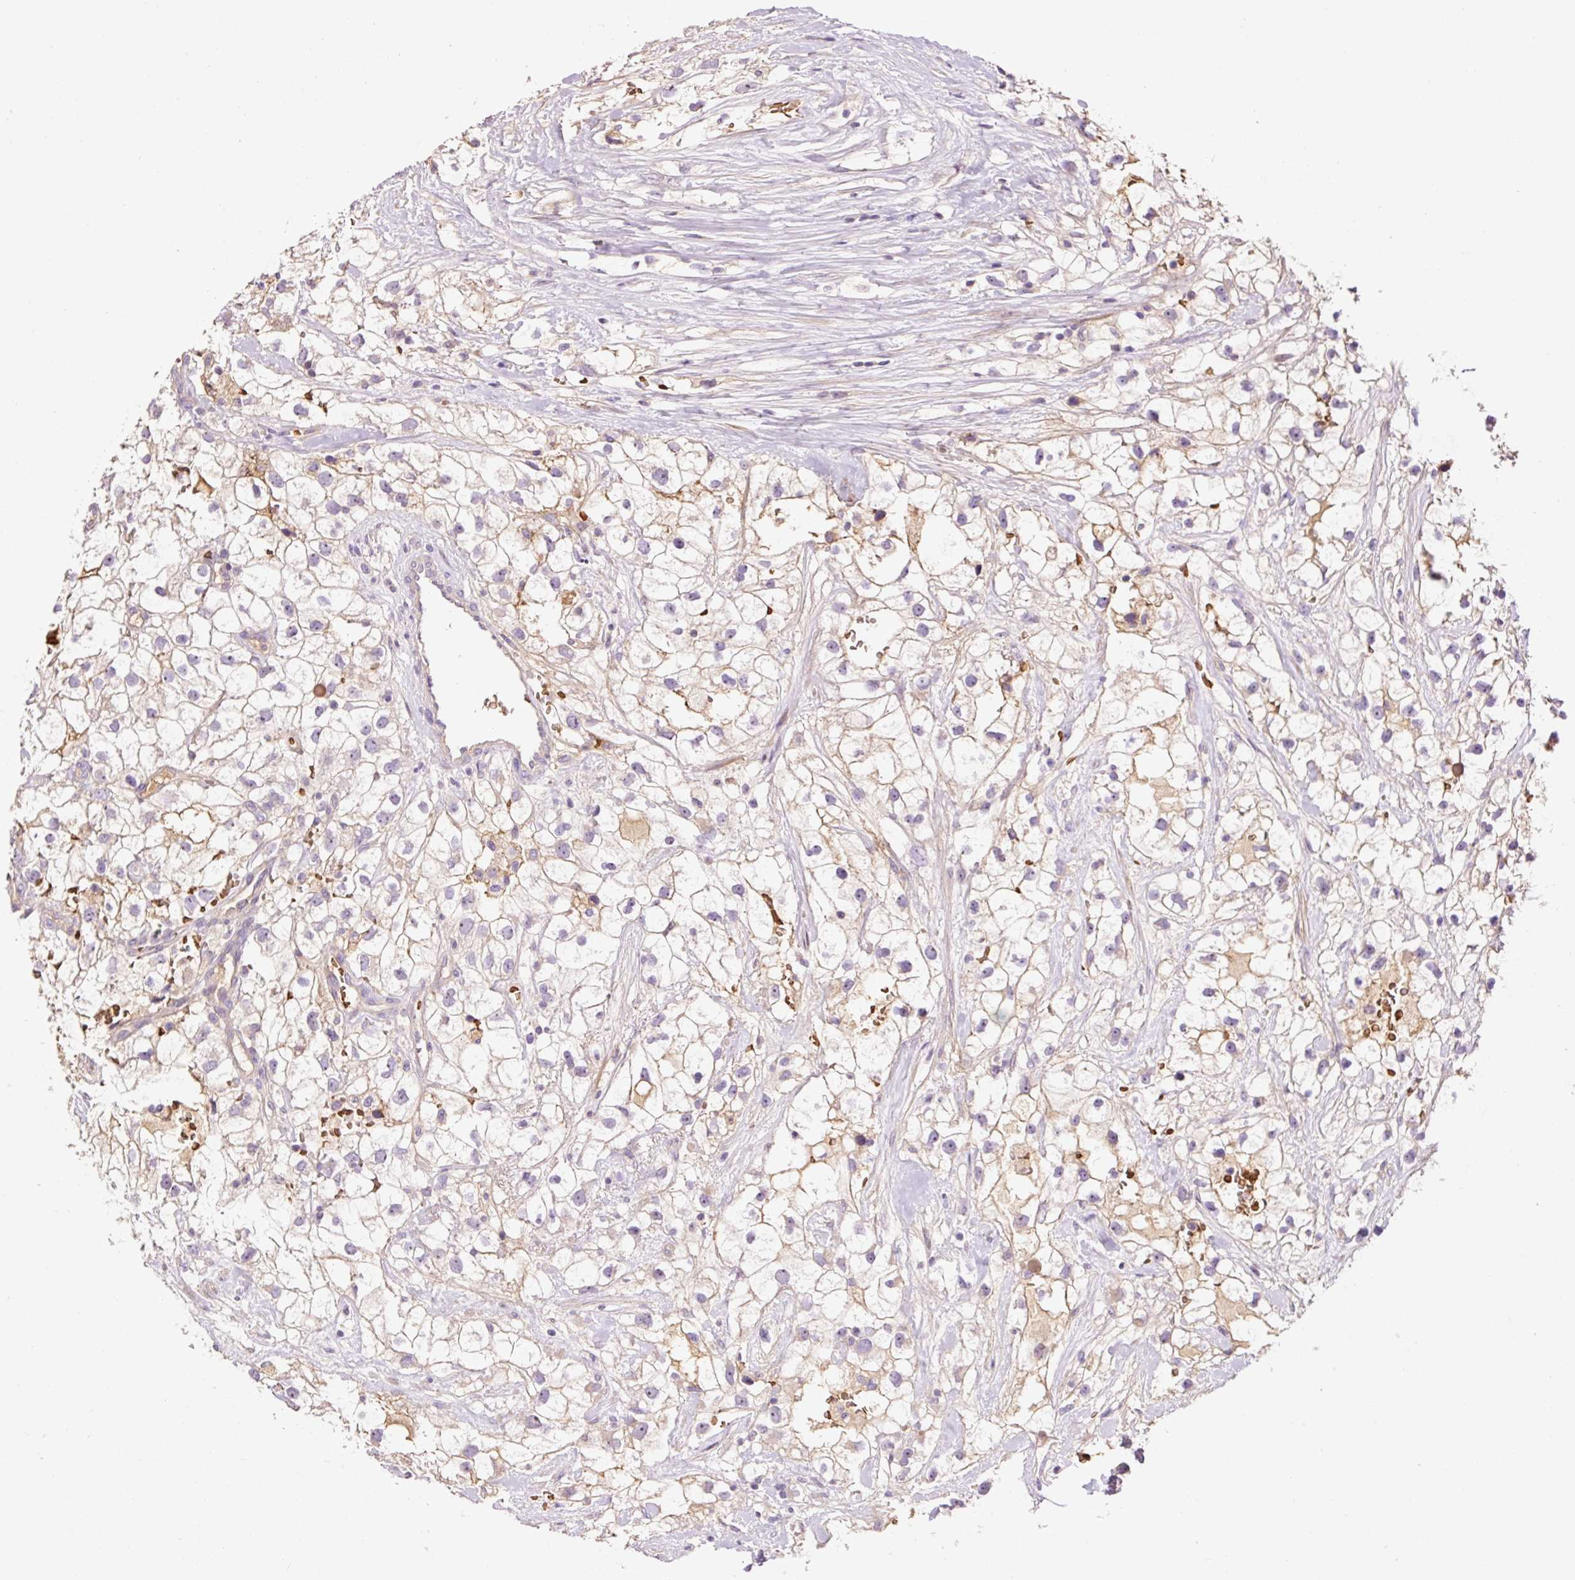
{"staining": {"intensity": "weak", "quantity": "<25%", "location": "cytoplasmic/membranous"}, "tissue": "renal cancer", "cell_type": "Tumor cells", "image_type": "cancer", "snomed": [{"axis": "morphology", "description": "Adenocarcinoma, NOS"}, {"axis": "topography", "description": "Kidney"}], "caption": "Tumor cells show no significant positivity in renal cancer (adenocarcinoma). The staining is performed using DAB brown chromogen with nuclei counter-stained in using hematoxylin.", "gene": "TMEM235", "patient": {"sex": "male", "age": 59}}